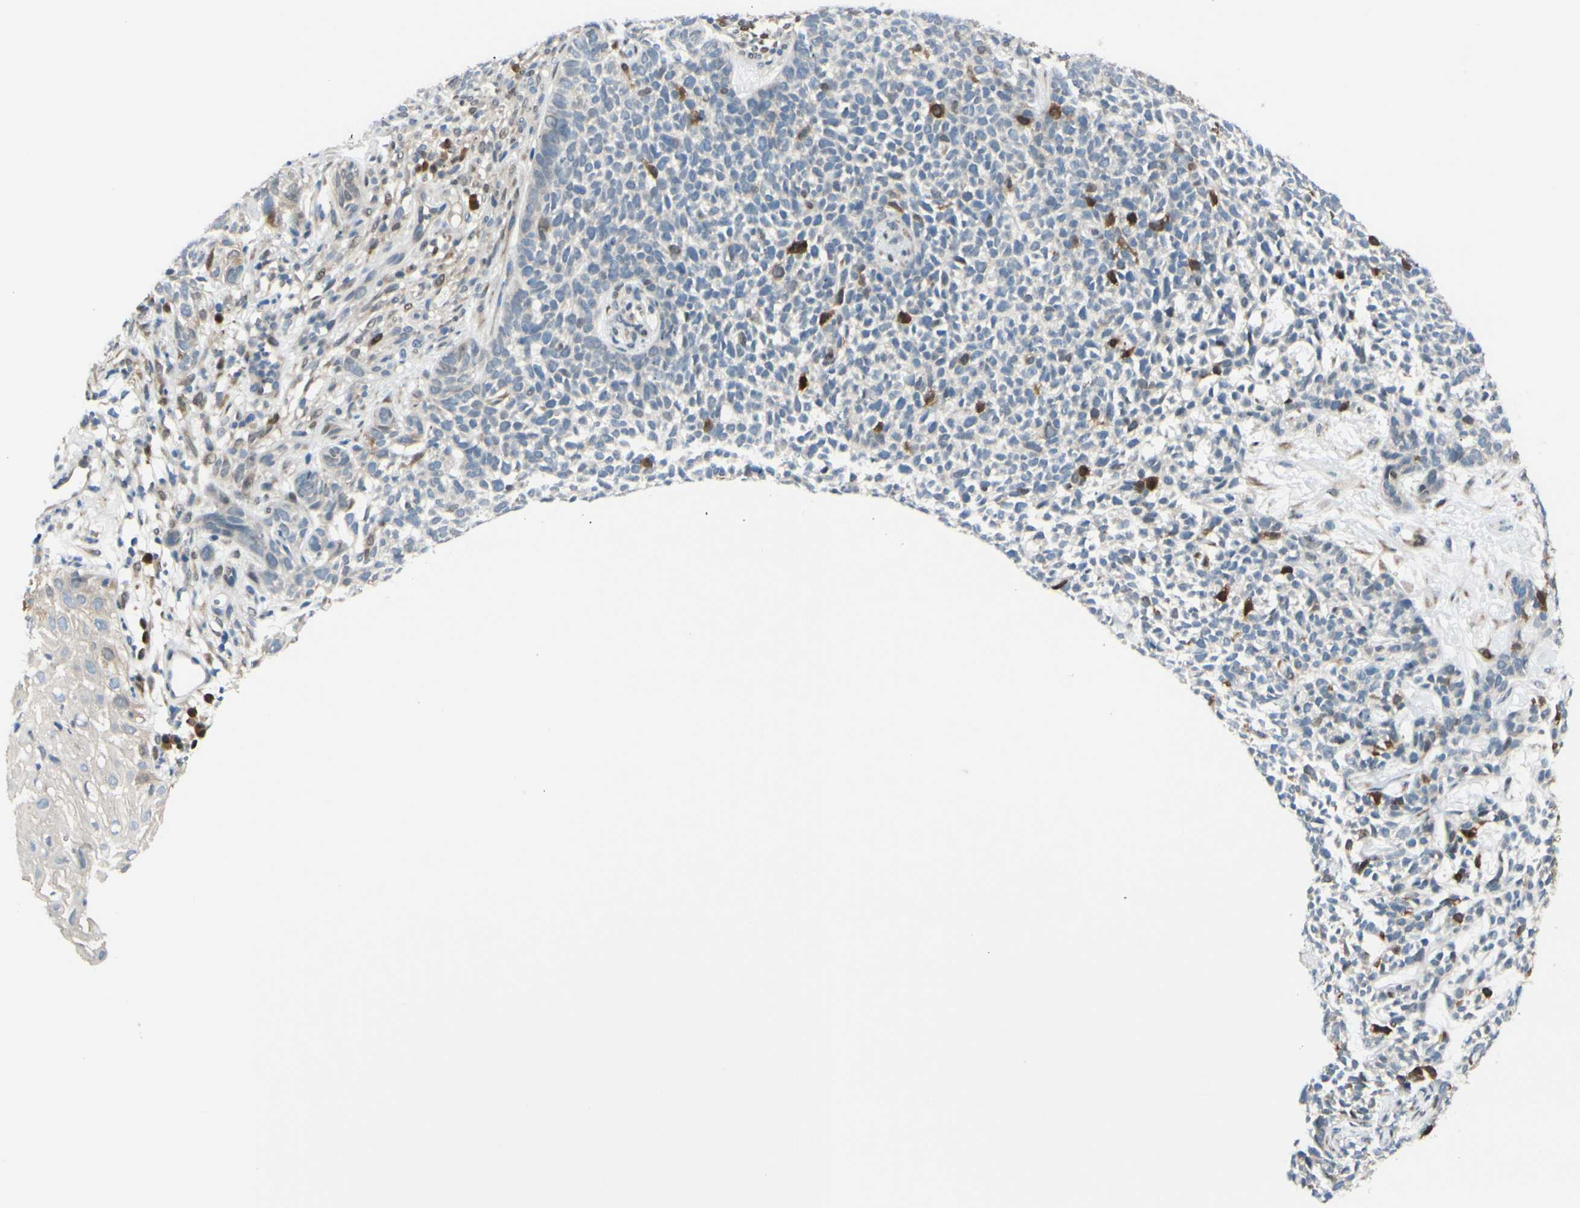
{"staining": {"intensity": "strong", "quantity": "<25%", "location": "cytoplasmic/membranous,nuclear"}, "tissue": "skin cancer", "cell_type": "Tumor cells", "image_type": "cancer", "snomed": [{"axis": "morphology", "description": "Basal cell carcinoma"}, {"axis": "topography", "description": "Skin"}], "caption": "The image demonstrates a brown stain indicating the presence of a protein in the cytoplasmic/membranous and nuclear of tumor cells in skin cancer.", "gene": "PTTG1", "patient": {"sex": "female", "age": 84}}